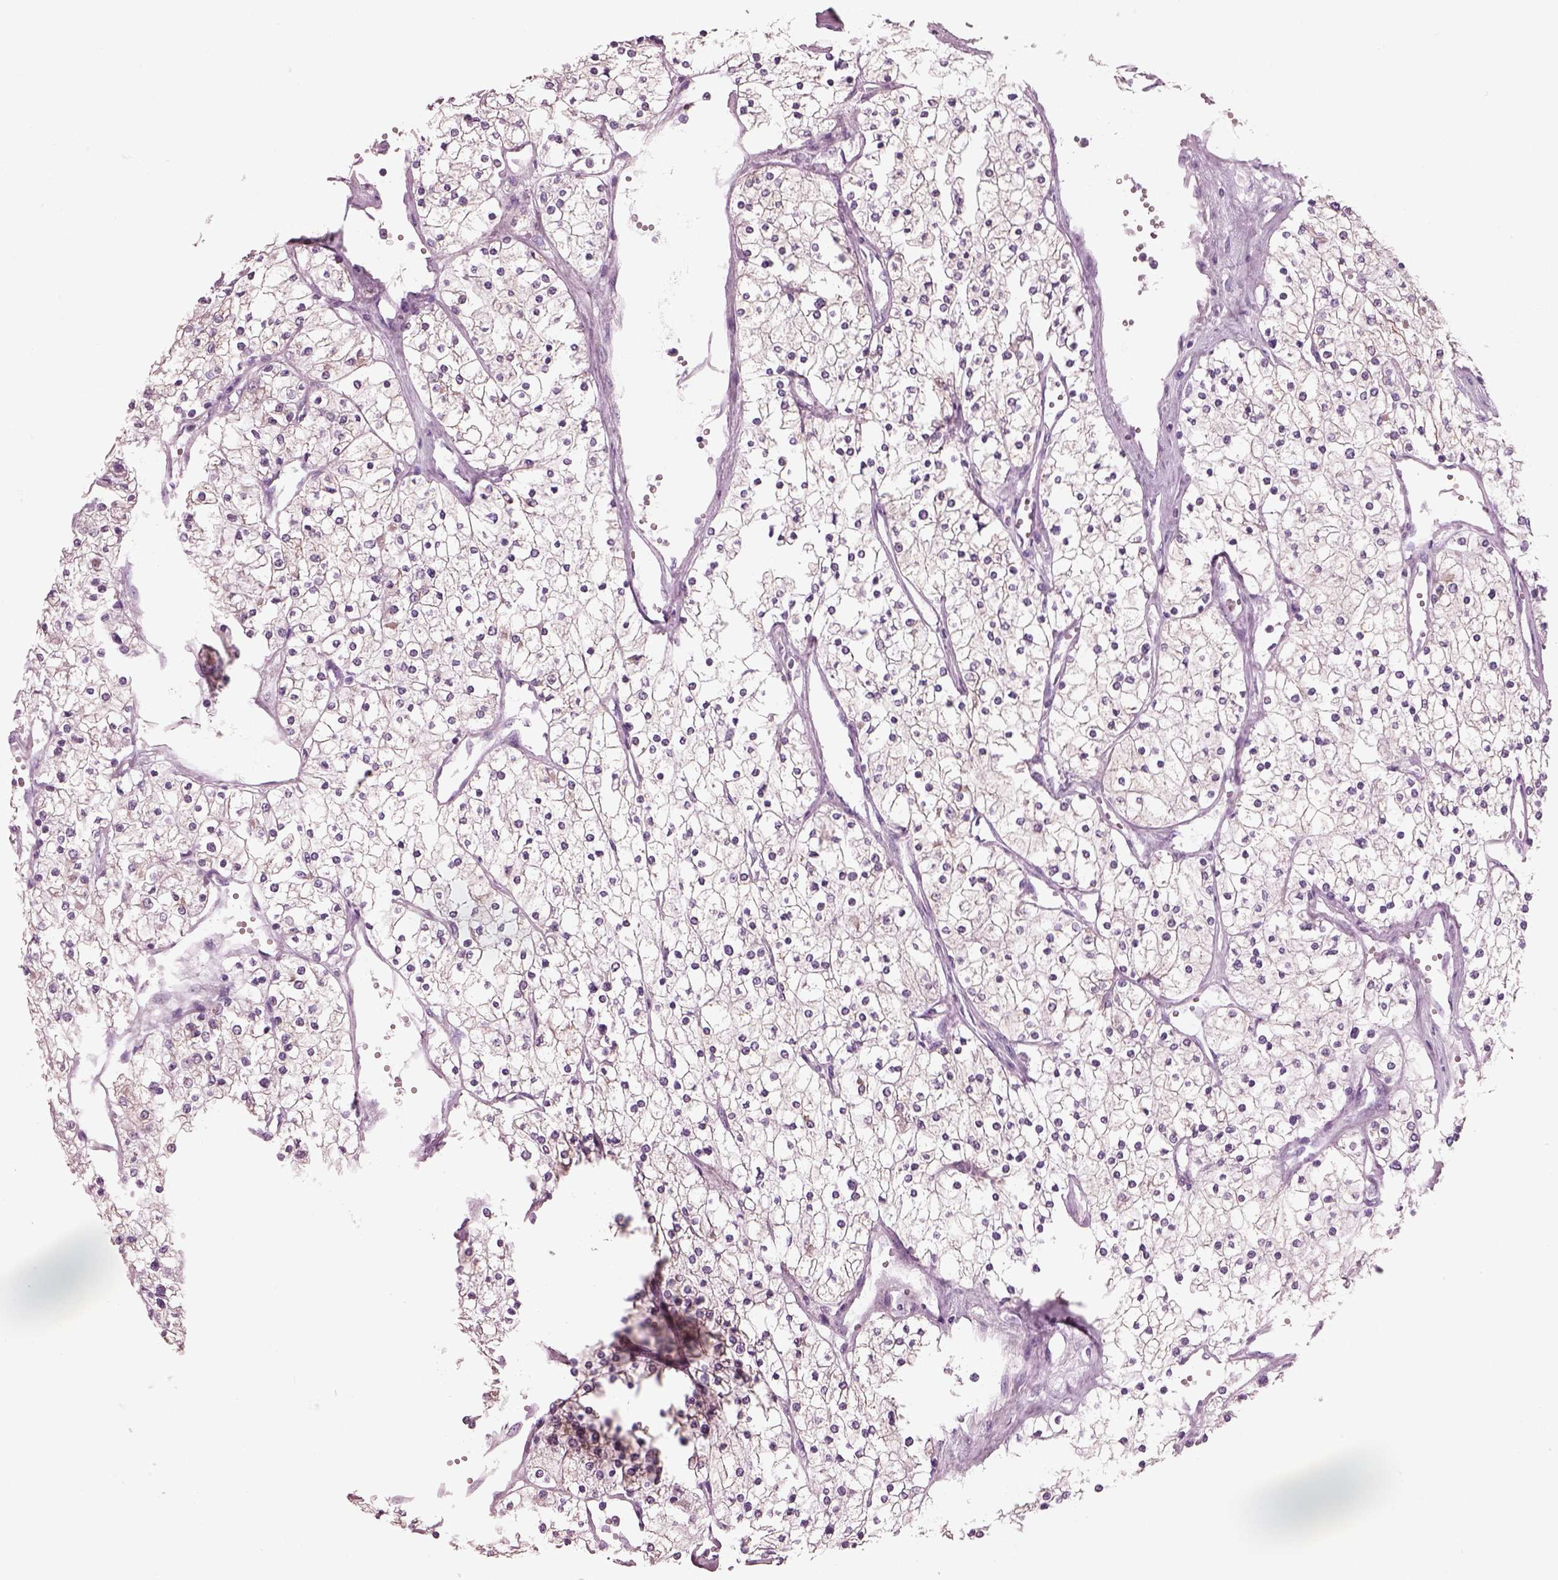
{"staining": {"intensity": "negative", "quantity": "none", "location": "none"}, "tissue": "renal cancer", "cell_type": "Tumor cells", "image_type": "cancer", "snomed": [{"axis": "morphology", "description": "Adenocarcinoma, NOS"}, {"axis": "topography", "description": "Kidney"}], "caption": "Immunohistochemical staining of human renal cancer (adenocarcinoma) displays no significant staining in tumor cells.", "gene": "SLC27A2", "patient": {"sex": "male", "age": 80}}